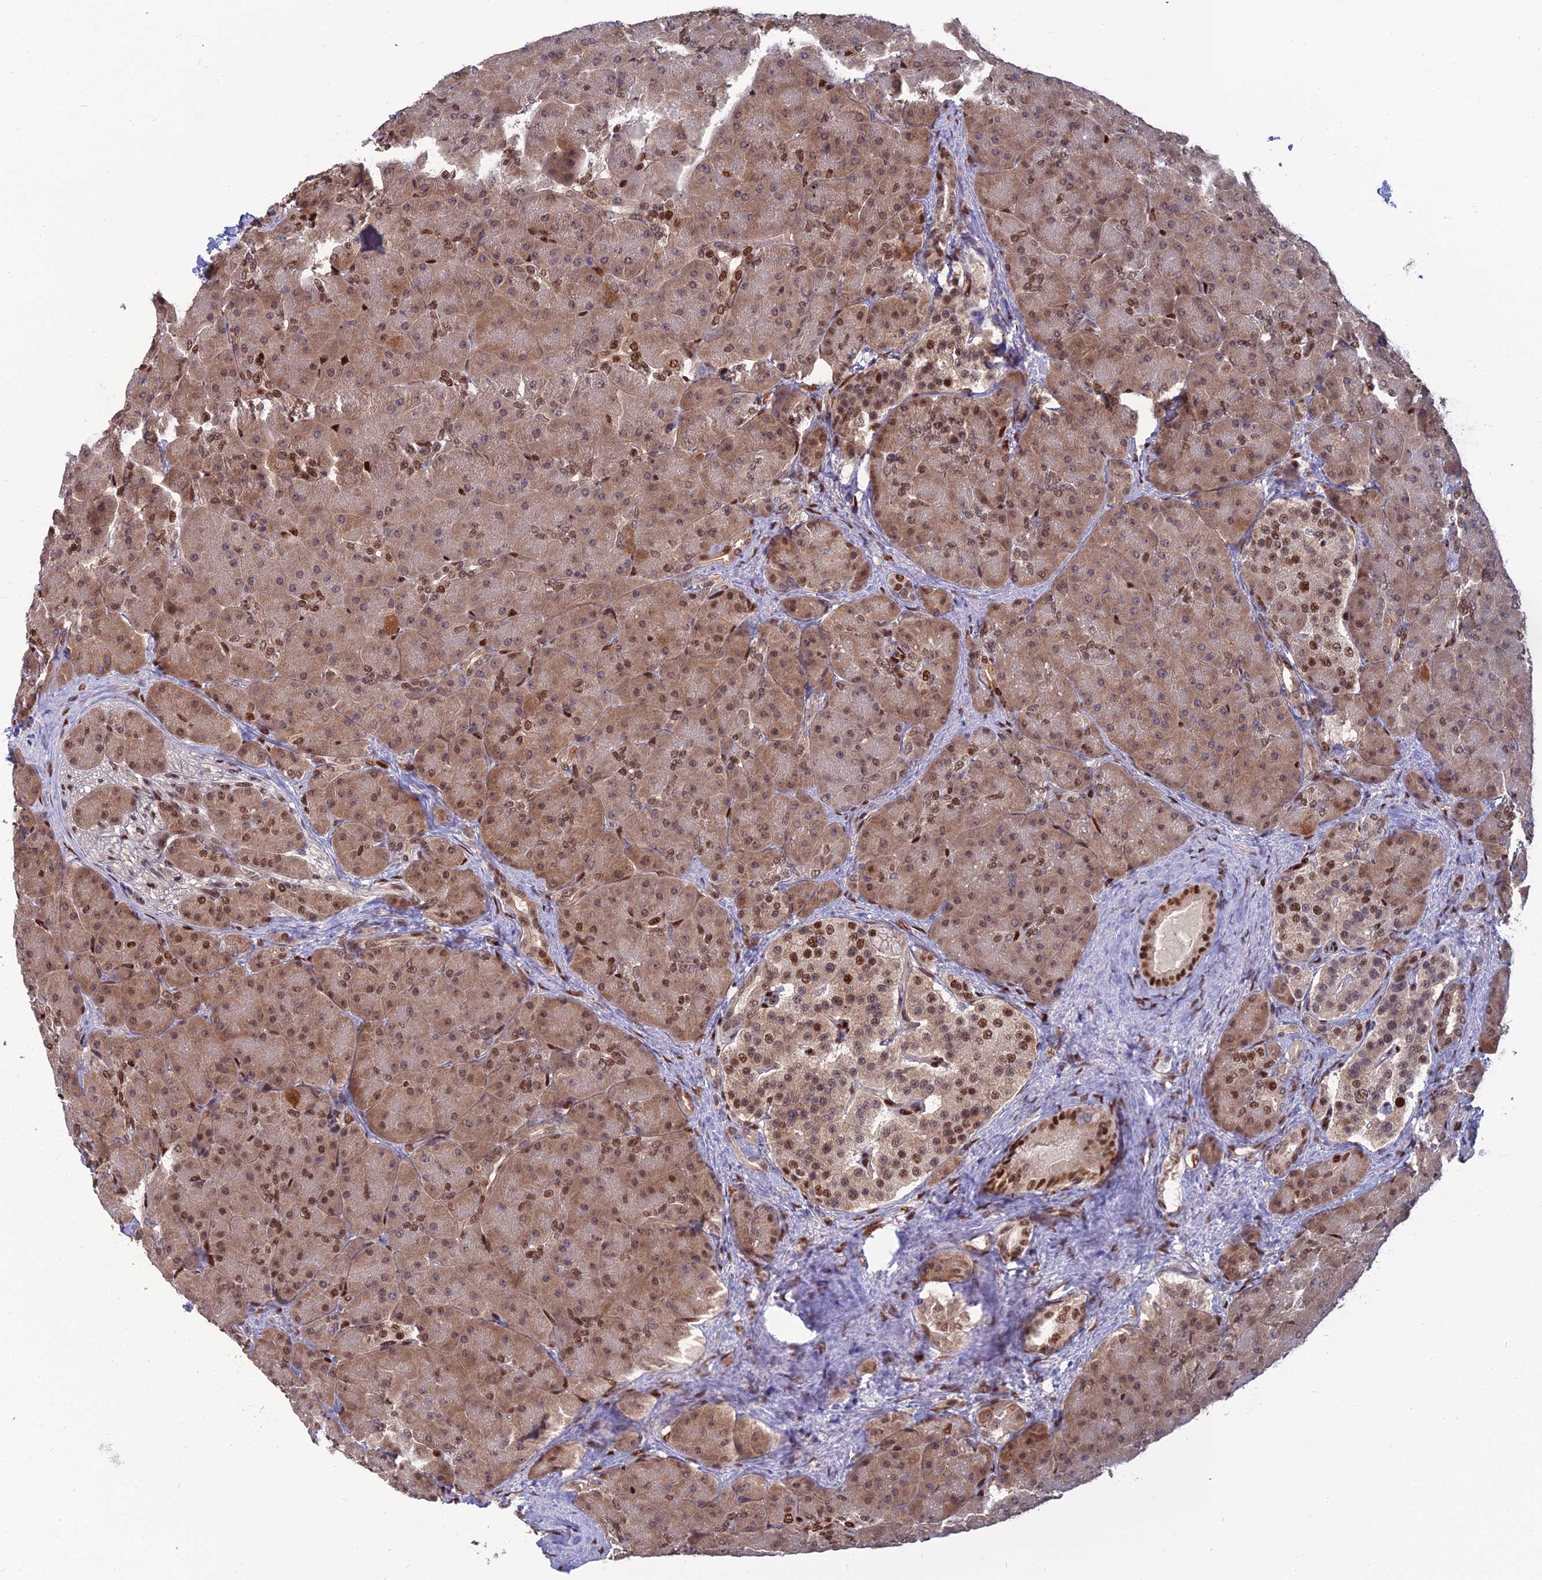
{"staining": {"intensity": "moderate", "quantity": ">75%", "location": "cytoplasmic/membranous,nuclear"}, "tissue": "pancreas", "cell_type": "Exocrine glandular cells", "image_type": "normal", "snomed": [{"axis": "morphology", "description": "Normal tissue, NOS"}, {"axis": "topography", "description": "Pancreas"}], "caption": "An image of pancreas stained for a protein exhibits moderate cytoplasmic/membranous,nuclear brown staining in exocrine glandular cells. The staining is performed using DAB brown chromogen to label protein expression. The nuclei are counter-stained blue using hematoxylin.", "gene": "DNPEP", "patient": {"sex": "male", "age": 66}}